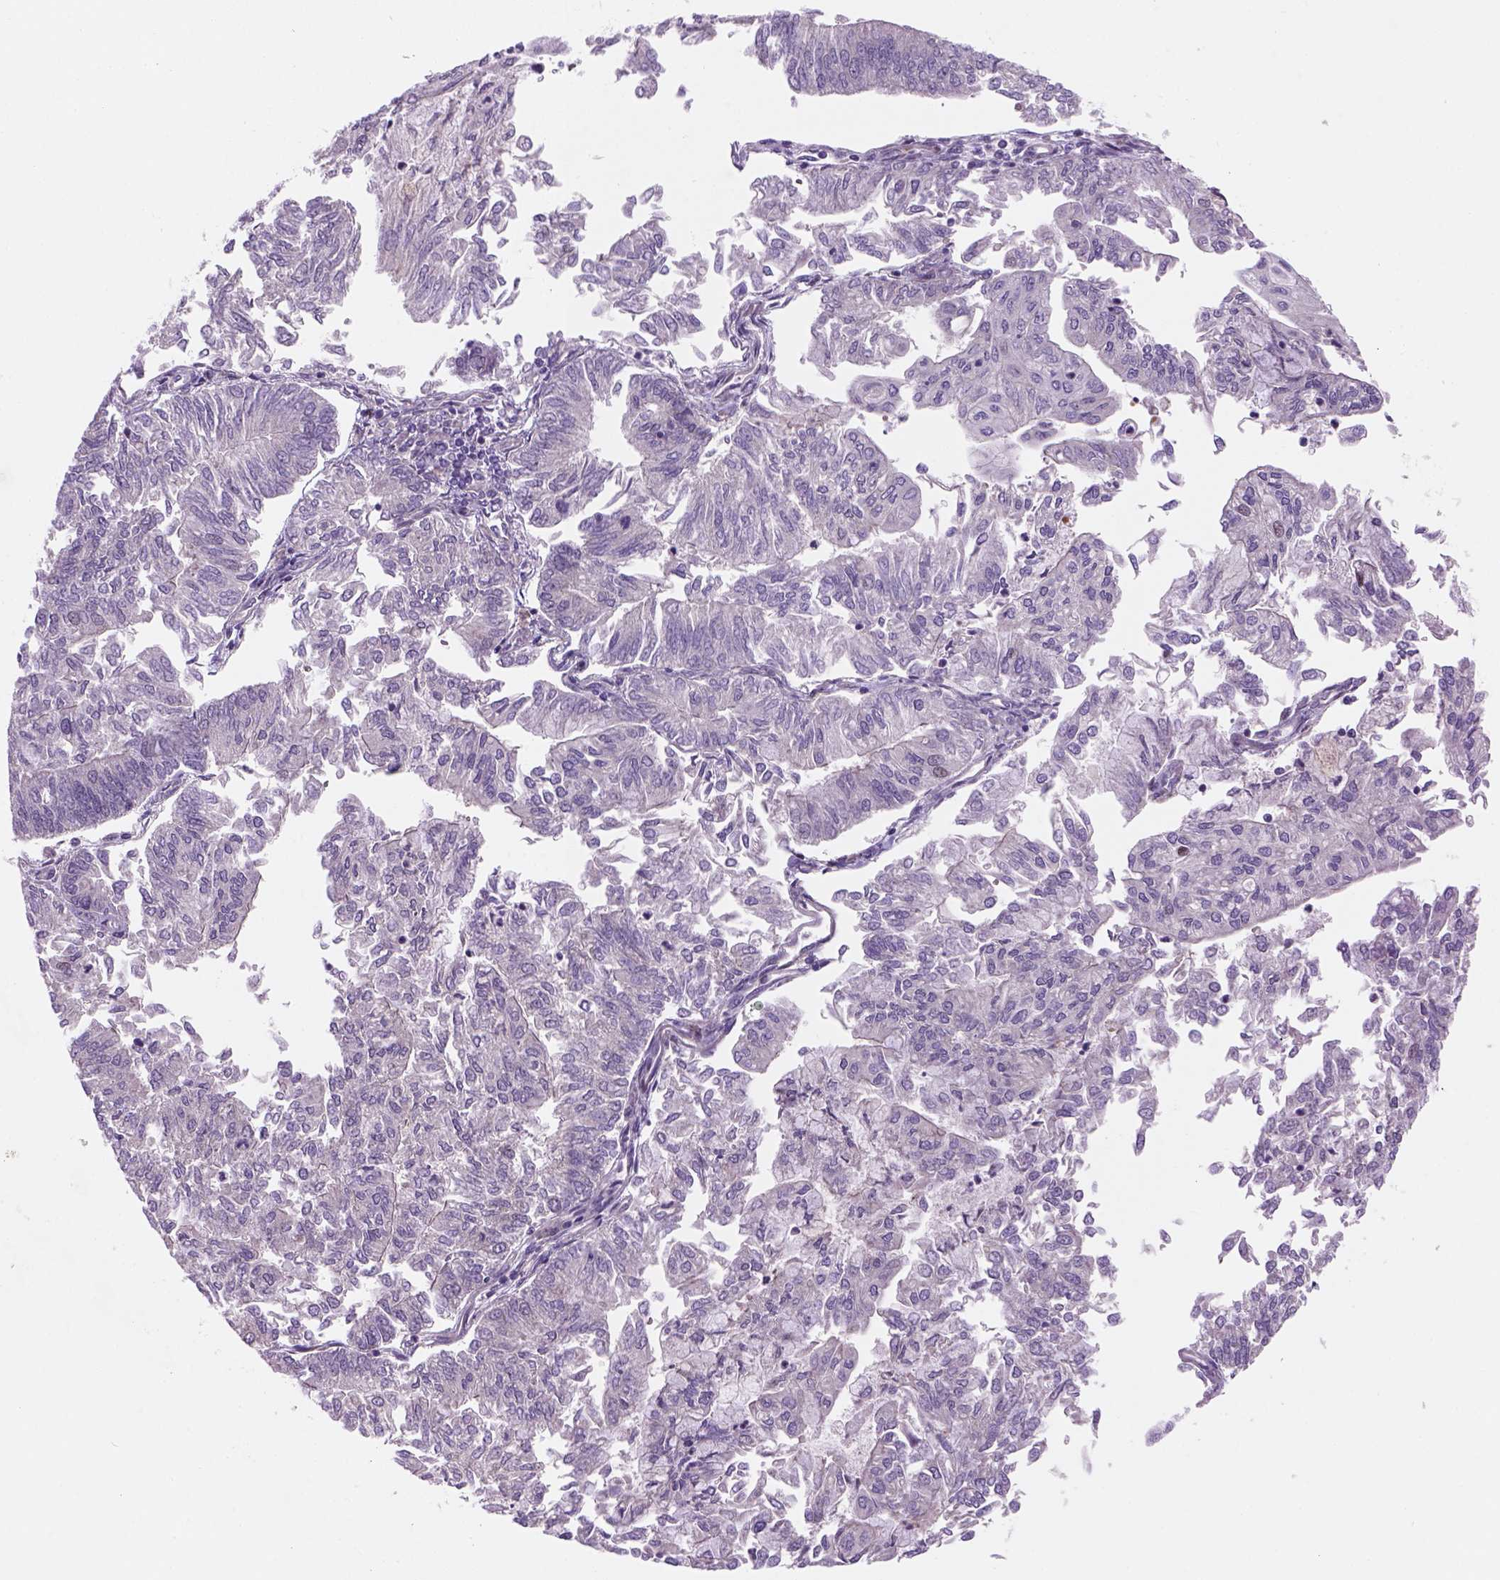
{"staining": {"intensity": "negative", "quantity": "none", "location": "none"}, "tissue": "endometrial cancer", "cell_type": "Tumor cells", "image_type": "cancer", "snomed": [{"axis": "morphology", "description": "Adenocarcinoma, NOS"}, {"axis": "topography", "description": "Endometrium"}], "caption": "Endometrial adenocarcinoma stained for a protein using immunohistochemistry (IHC) displays no staining tumor cells.", "gene": "VSTM5", "patient": {"sex": "female", "age": 59}}